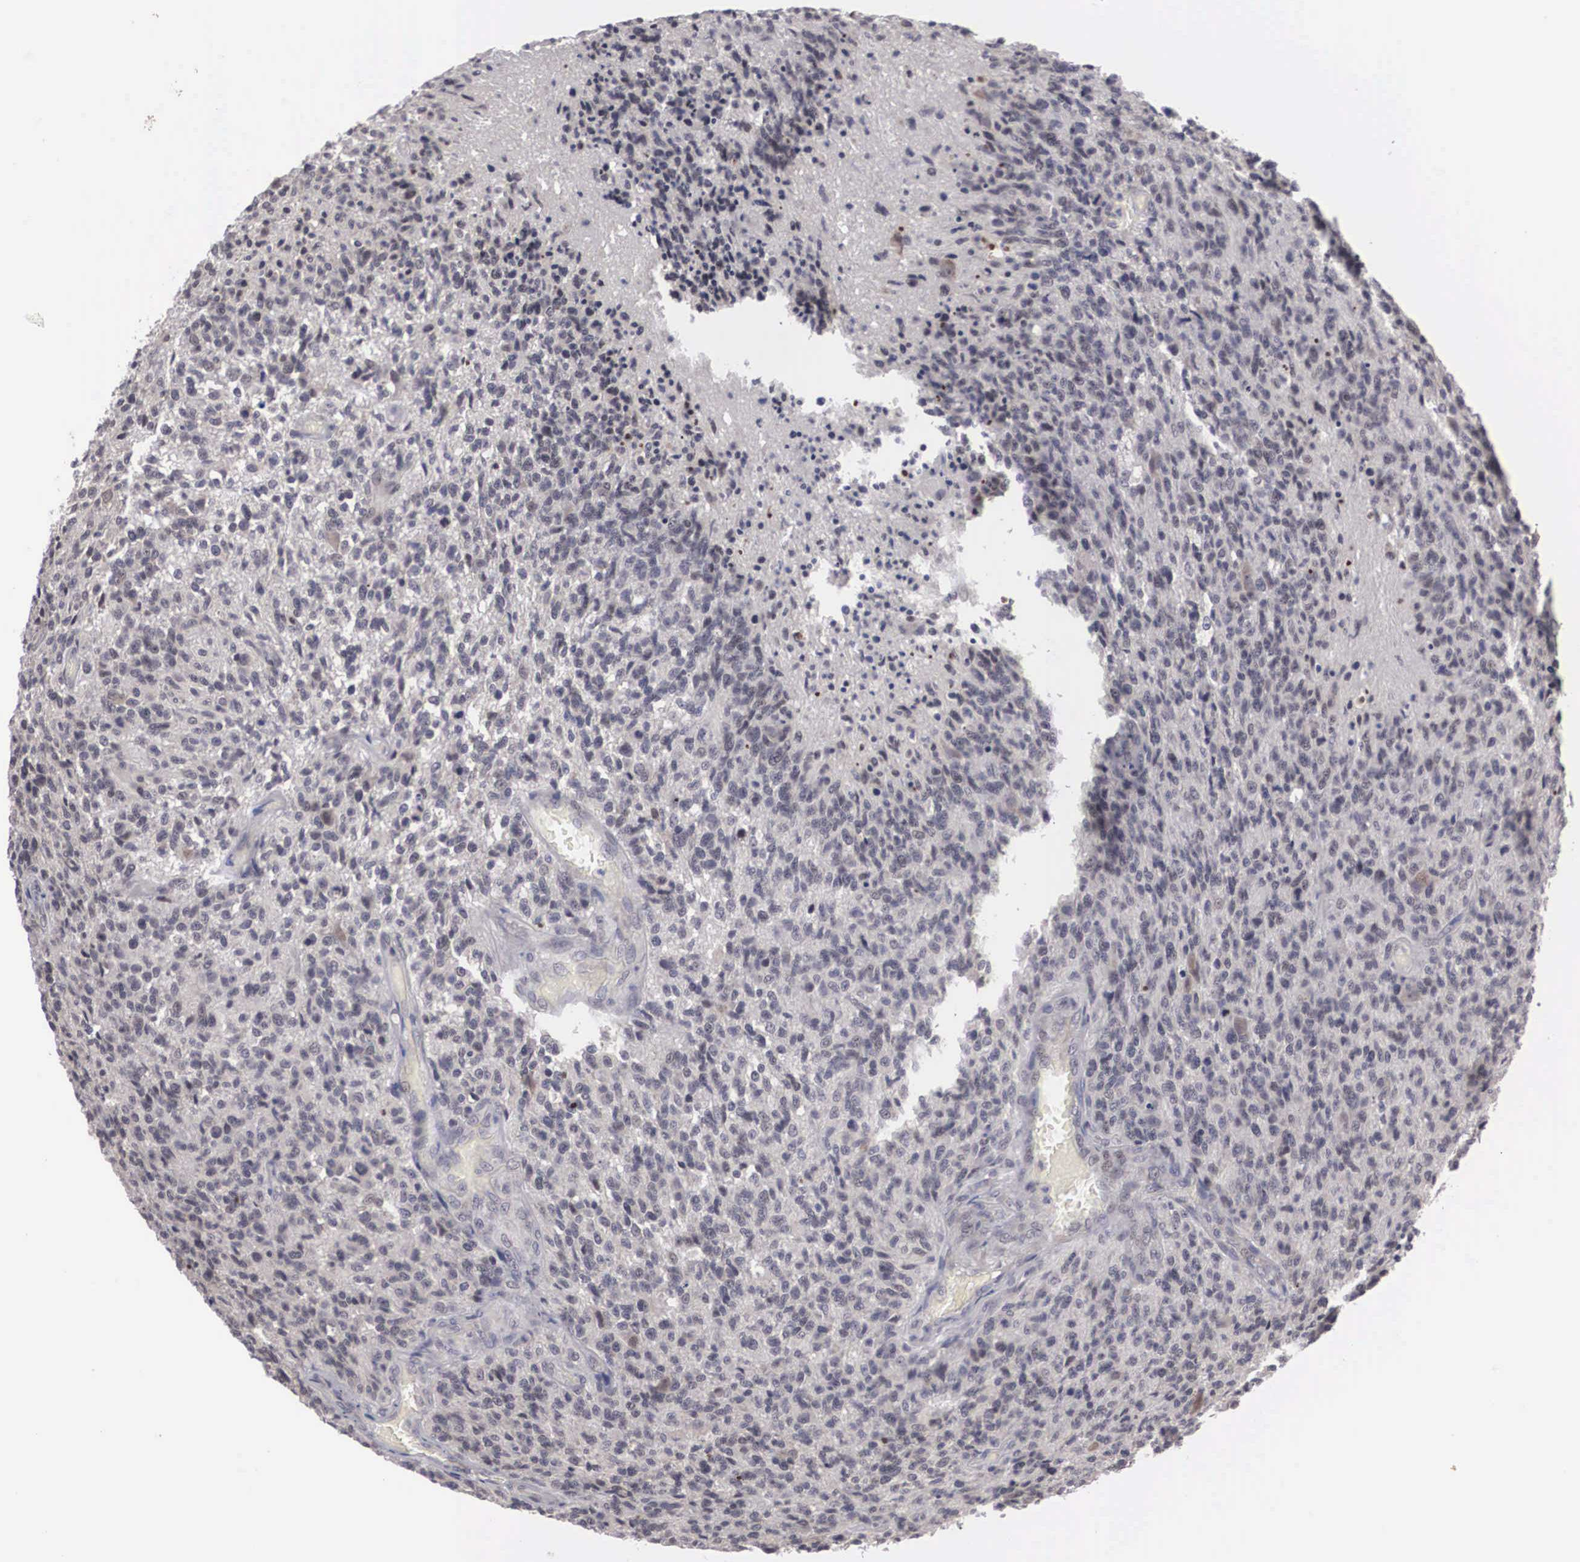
{"staining": {"intensity": "negative", "quantity": "none", "location": "none"}, "tissue": "glioma", "cell_type": "Tumor cells", "image_type": "cancer", "snomed": [{"axis": "morphology", "description": "Glioma, malignant, High grade"}, {"axis": "topography", "description": "Brain"}], "caption": "Histopathology image shows no significant protein expression in tumor cells of glioma.", "gene": "WDR89", "patient": {"sex": "male", "age": 36}}